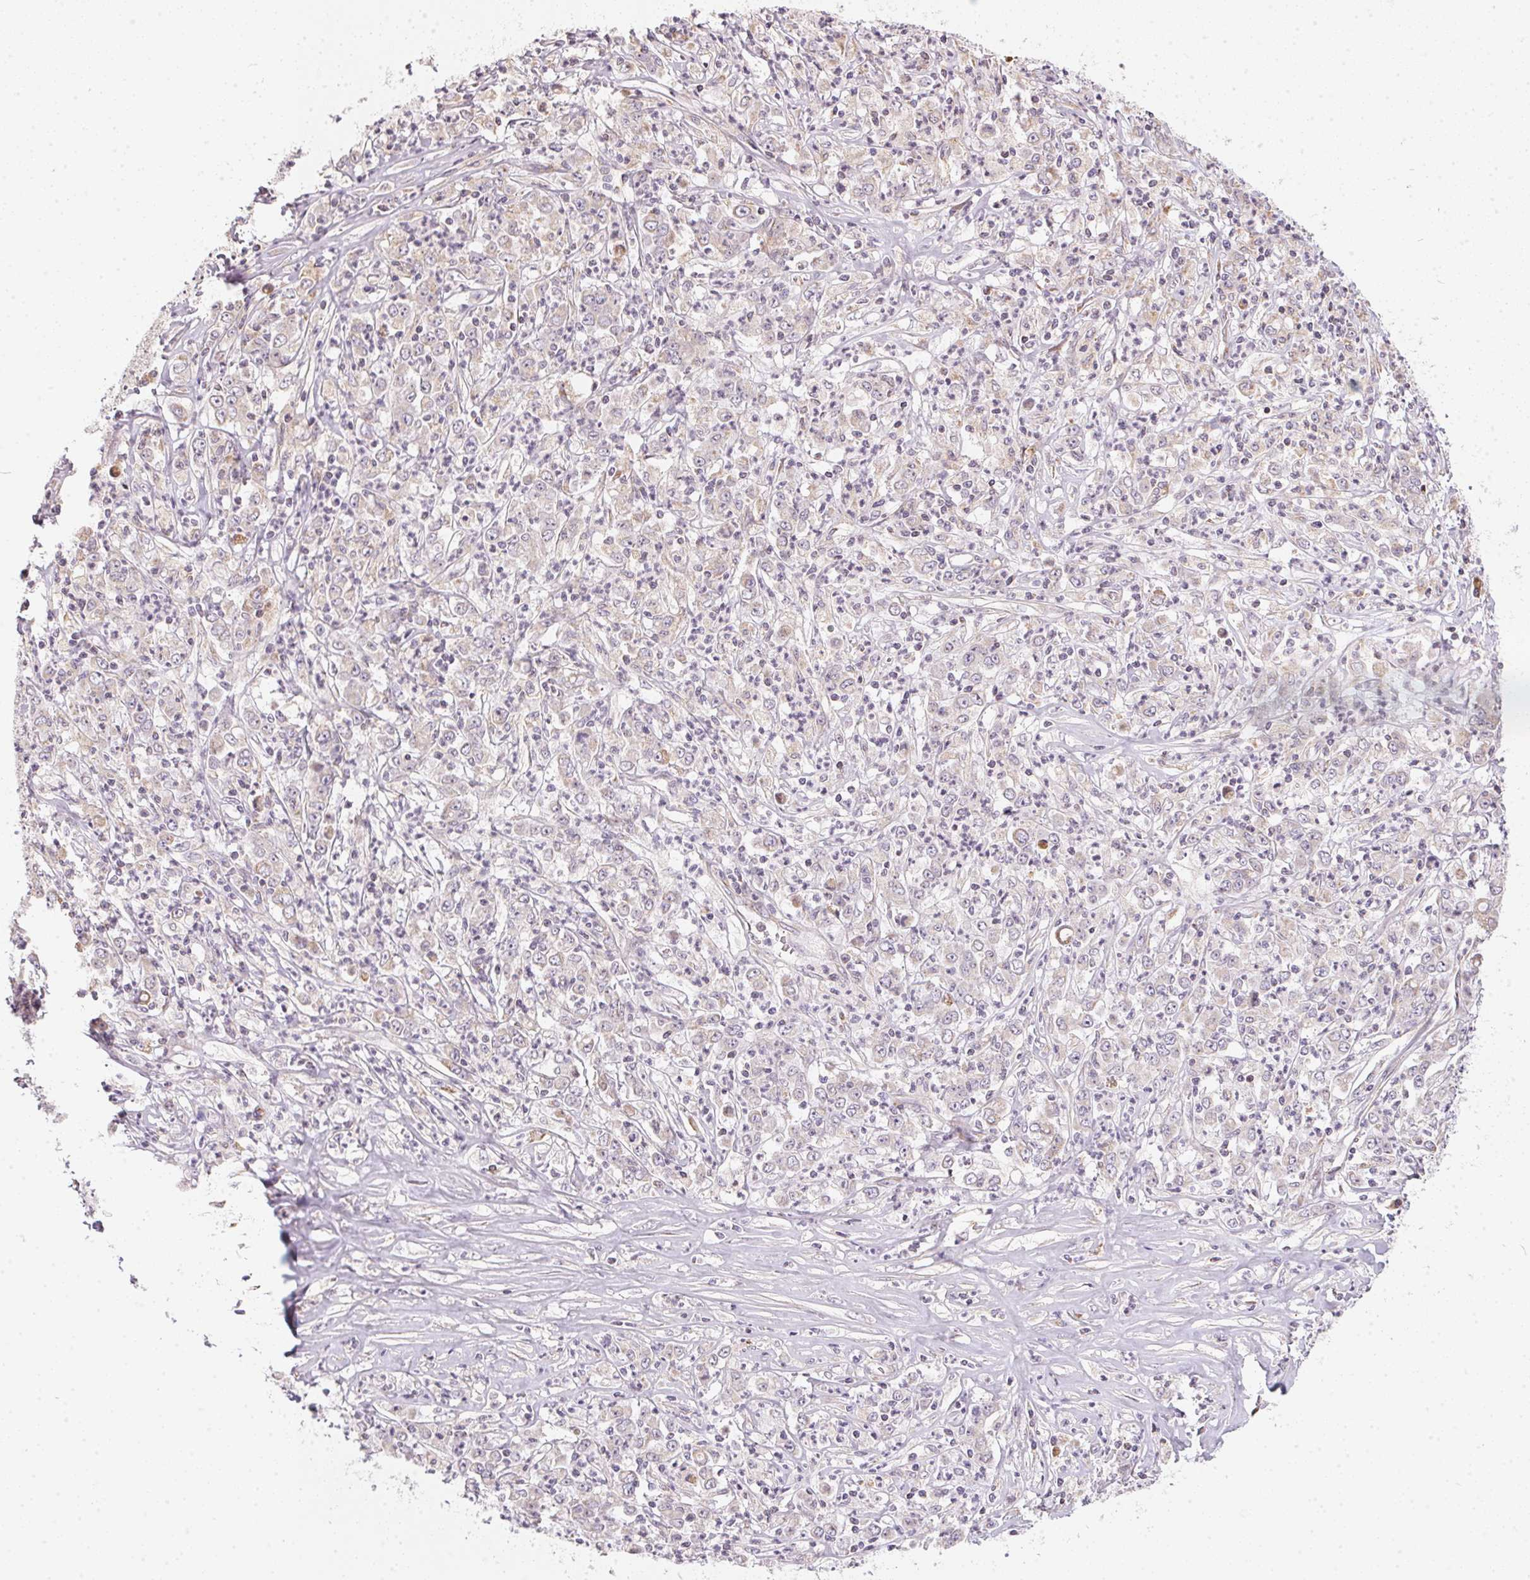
{"staining": {"intensity": "weak", "quantity": "<25%", "location": "cytoplasmic/membranous"}, "tissue": "stomach cancer", "cell_type": "Tumor cells", "image_type": "cancer", "snomed": [{"axis": "morphology", "description": "Adenocarcinoma, NOS"}, {"axis": "topography", "description": "Stomach, lower"}], "caption": "The histopathology image displays no significant staining in tumor cells of stomach cancer (adenocarcinoma).", "gene": "VWA5B2", "patient": {"sex": "female", "age": 71}}